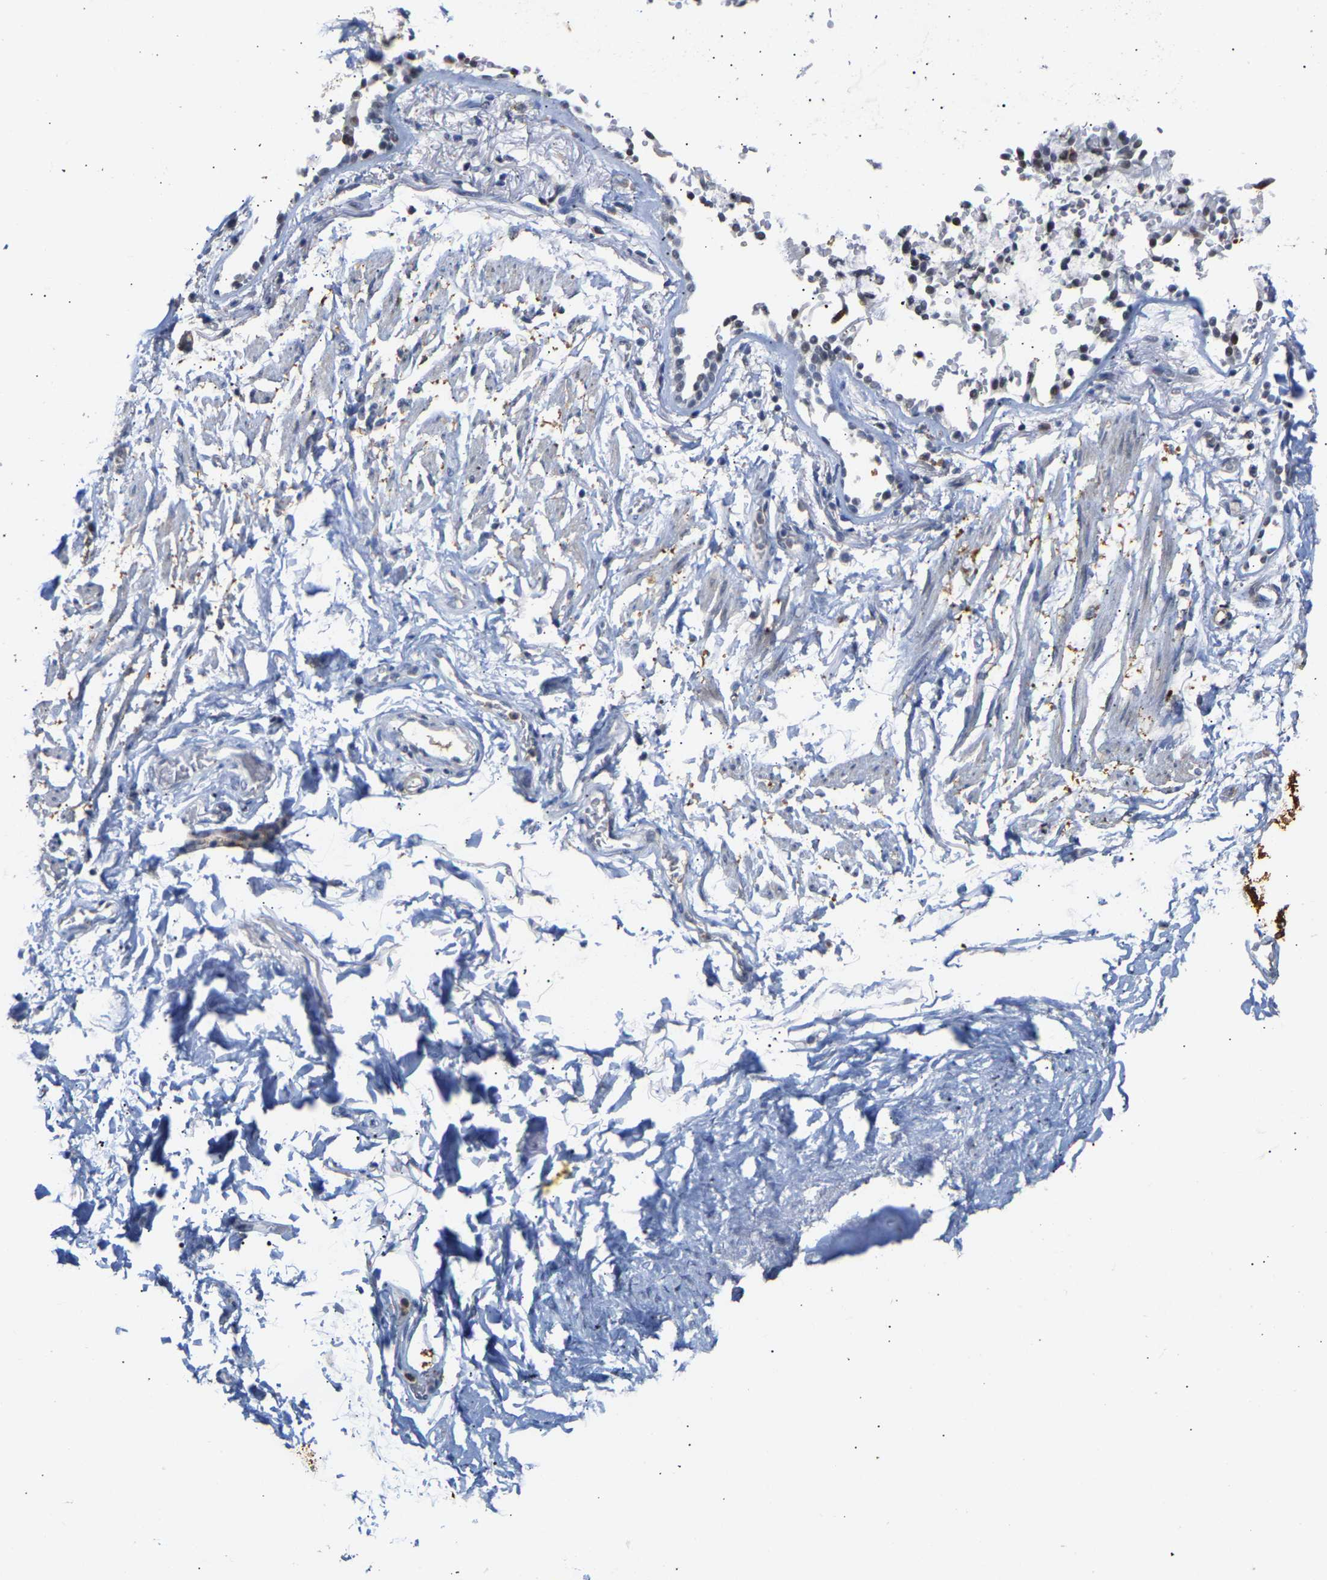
{"staining": {"intensity": "negative", "quantity": "none", "location": "none"}, "tissue": "adipose tissue", "cell_type": "Adipocytes", "image_type": "normal", "snomed": [{"axis": "morphology", "description": "Normal tissue, NOS"}, {"axis": "topography", "description": "Cartilage tissue"}, {"axis": "topography", "description": "Lung"}], "caption": "The histopathology image demonstrates no significant positivity in adipocytes of adipose tissue.", "gene": "AMPH", "patient": {"sex": "female", "age": 77}}